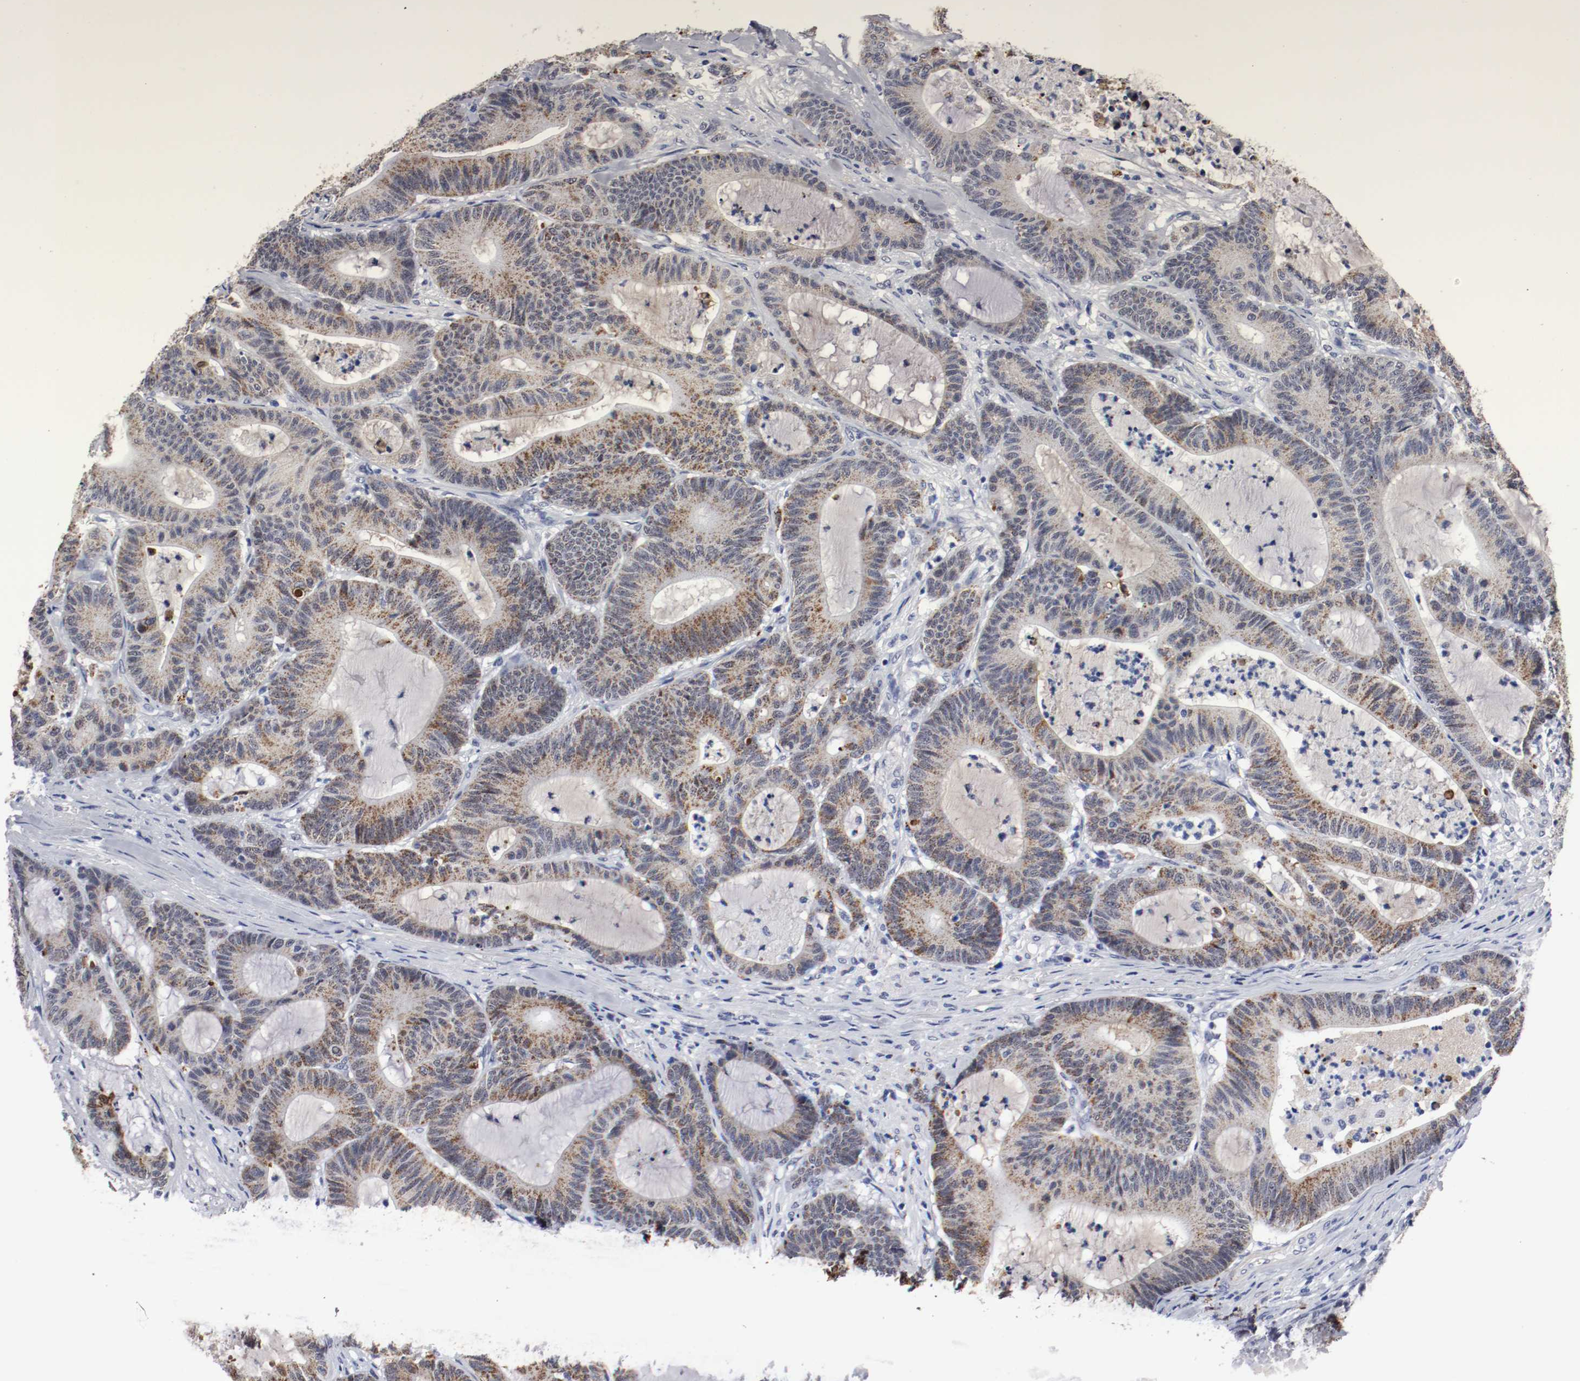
{"staining": {"intensity": "moderate", "quantity": ">75%", "location": "cytoplasmic/membranous"}, "tissue": "colorectal cancer", "cell_type": "Tumor cells", "image_type": "cancer", "snomed": [{"axis": "morphology", "description": "Adenocarcinoma, NOS"}, {"axis": "topography", "description": "Colon"}], "caption": "This is a histology image of IHC staining of colorectal cancer, which shows moderate staining in the cytoplasmic/membranous of tumor cells.", "gene": "GRHL2", "patient": {"sex": "female", "age": 84}}